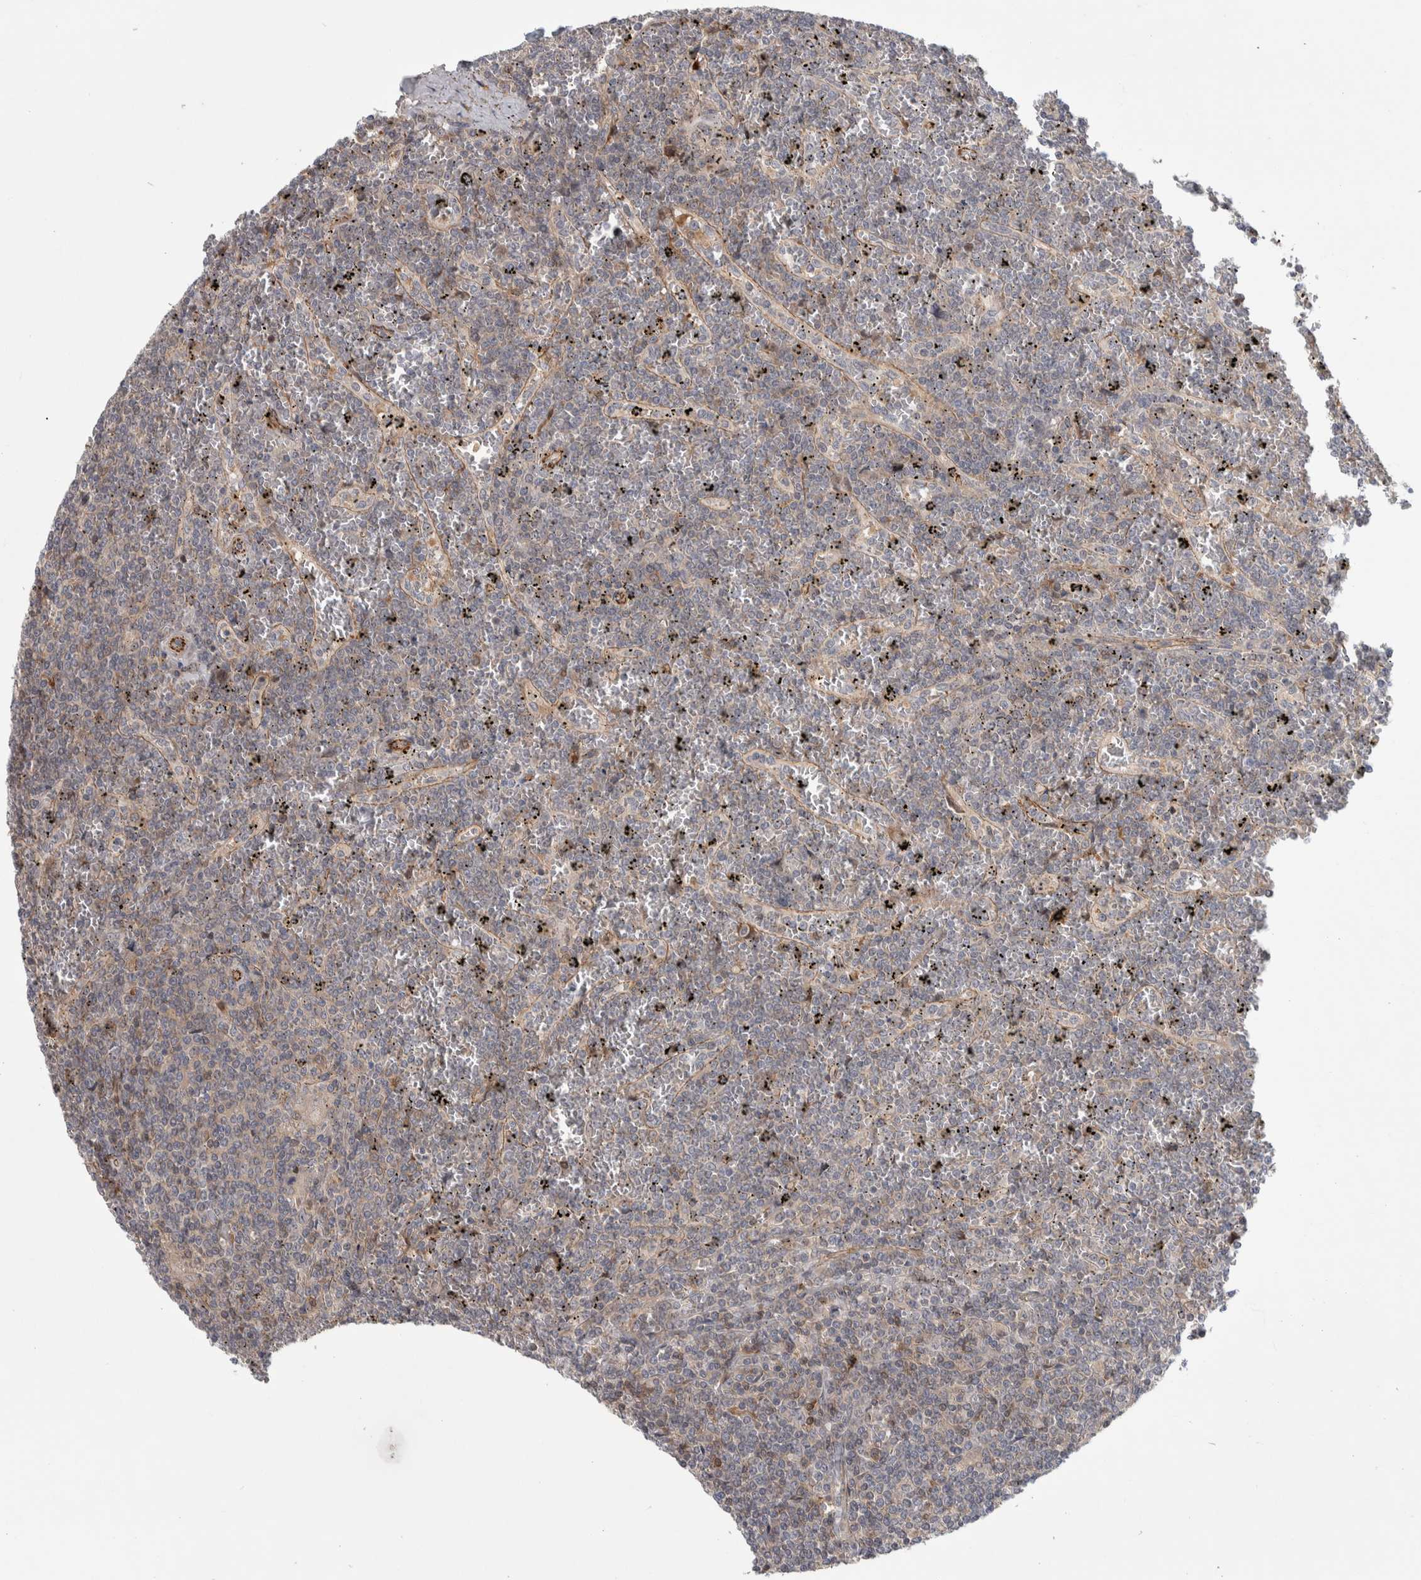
{"staining": {"intensity": "negative", "quantity": "none", "location": "none"}, "tissue": "lymphoma", "cell_type": "Tumor cells", "image_type": "cancer", "snomed": [{"axis": "morphology", "description": "Malignant lymphoma, non-Hodgkin's type, Low grade"}, {"axis": "topography", "description": "Spleen"}], "caption": "Tumor cells show no significant staining in lymphoma.", "gene": "ZNF862", "patient": {"sex": "female", "age": 19}}